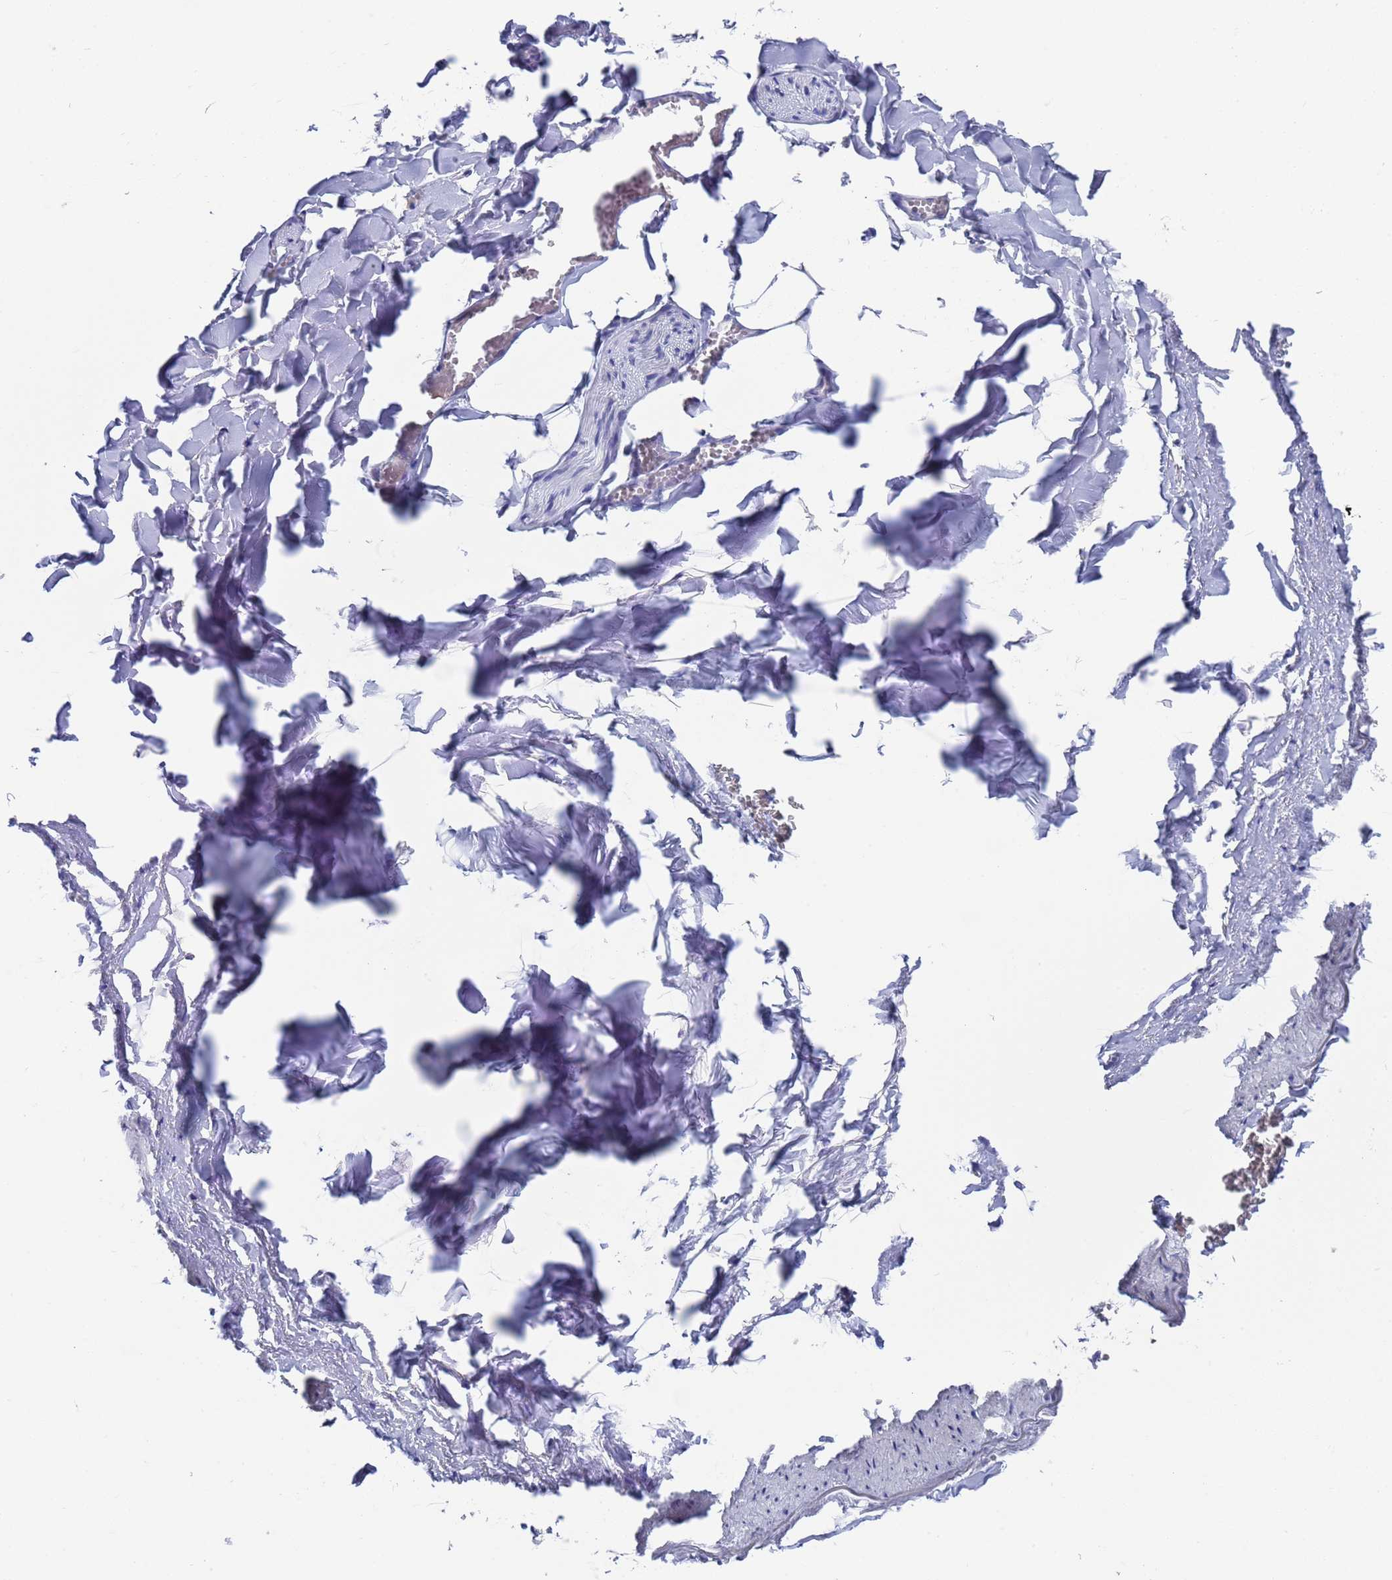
{"staining": {"intensity": "negative", "quantity": "none", "location": "none"}, "tissue": "adipose tissue", "cell_type": "Adipocytes", "image_type": "normal", "snomed": [{"axis": "morphology", "description": "Normal tissue, NOS"}, {"axis": "topography", "description": "Gallbladder"}, {"axis": "topography", "description": "Peripheral nerve tissue"}], "caption": "Photomicrograph shows no significant protein expression in adipocytes of unremarkable adipose tissue. Brightfield microscopy of immunohistochemistry stained with DAB (3,3'-diaminobenzidine) (brown) and hematoxylin (blue), captured at high magnification.", "gene": "PET117", "patient": {"sex": "male", "age": 38}}